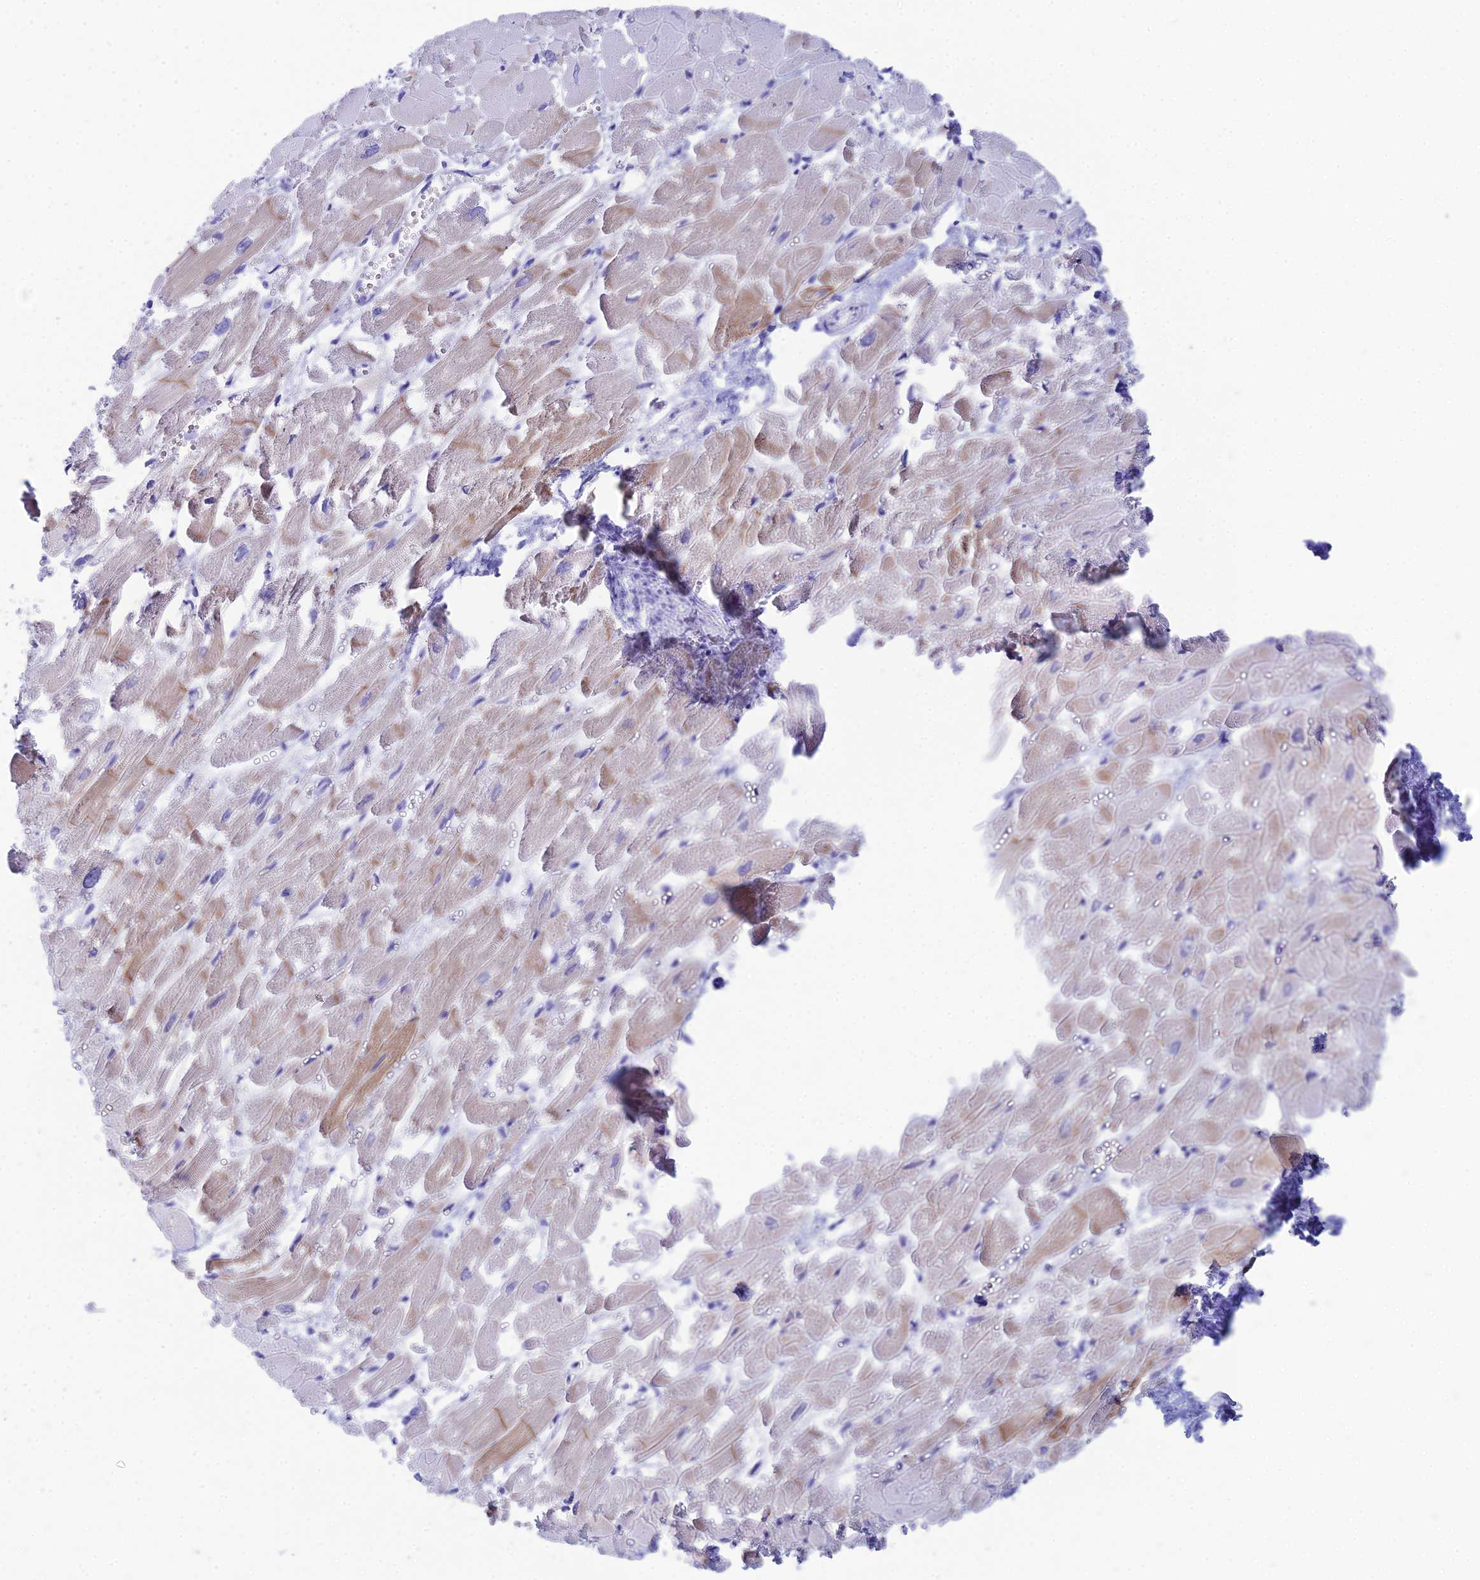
{"staining": {"intensity": "strong", "quantity": "25%-75%", "location": "cytoplasmic/membranous"}, "tissue": "heart muscle", "cell_type": "Cardiomyocytes", "image_type": "normal", "snomed": [{"axis": "morphology", "description": "Normal tissue, NOS"}, {"axis": "topography", "description": "Heart"}], "caption": "Cardiomyocytes demonstrate strong cytoplasmic/membranous positivity in approximately 25%-75% of cells in unremarkable heart muscle. (DAB IHC with brightfield microscopy, high magnification).", "gene": "REG1A", "patient": {"sex": "male", "age": 54}}